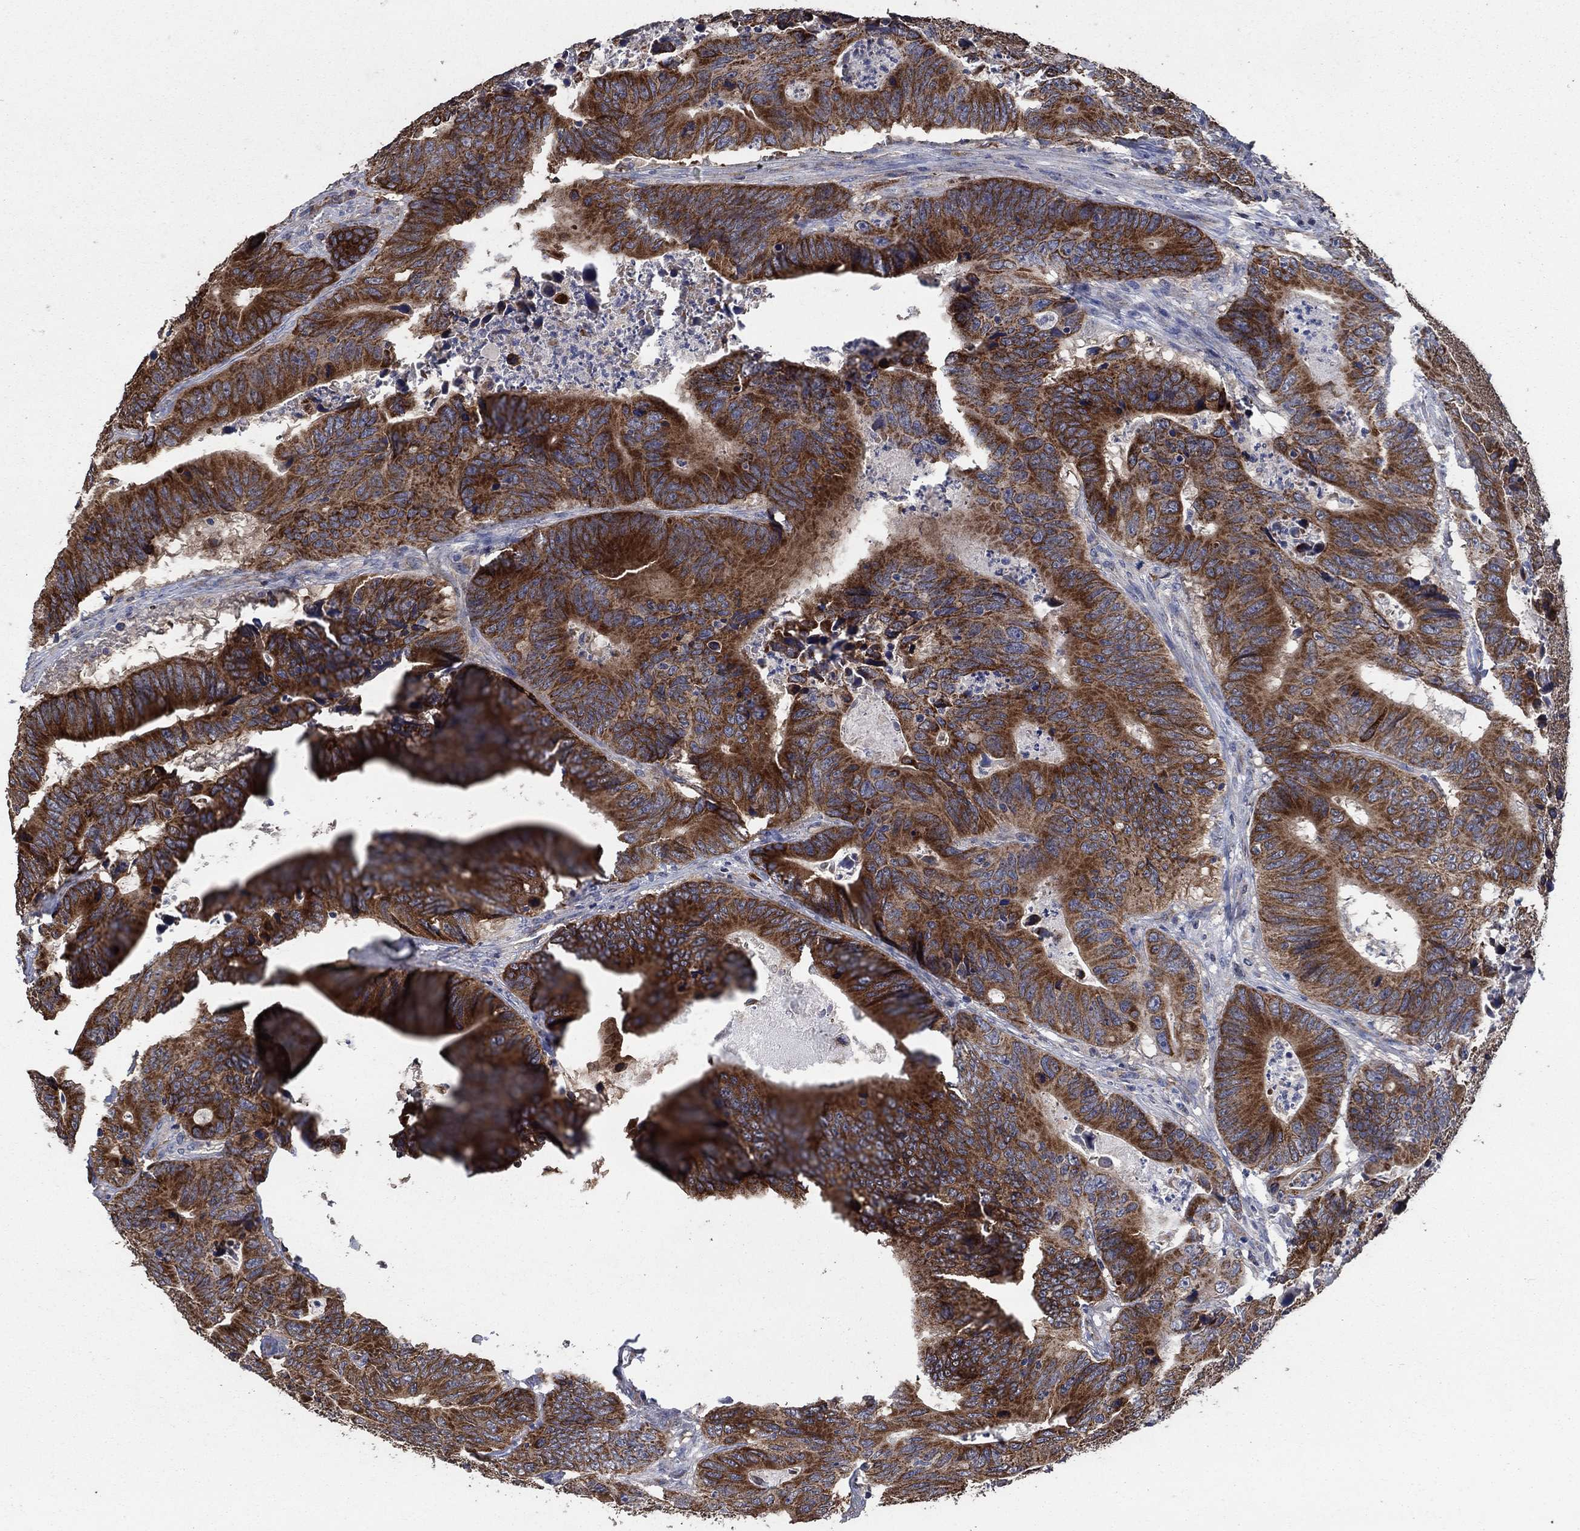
{"staining": {"intensity": "strong", "quantity": ">75%", "location": "cytoplasmic/membranous"}, "tissue": "colorectal cancer", "cell_type": "Tumor cells", "image_type": "cancer", "snomed": [{"axis": "morphology", "description": "Adenocarcinoma, NOS"}, {"axis": "topography", "description": "Colon"}], "caption": "Immunohistochemical staining of colorectal adenocarcinoma exhibits high levels of strong cytoplasmic/membranous expression in approximately >75% of tumor cells. (DAB (3,3'-diaminobenzidine) IHC, brown staining for protein, blue staining for nuclei).", "gene": "HID1", "patient": {"sex": "female", "age": 90}}